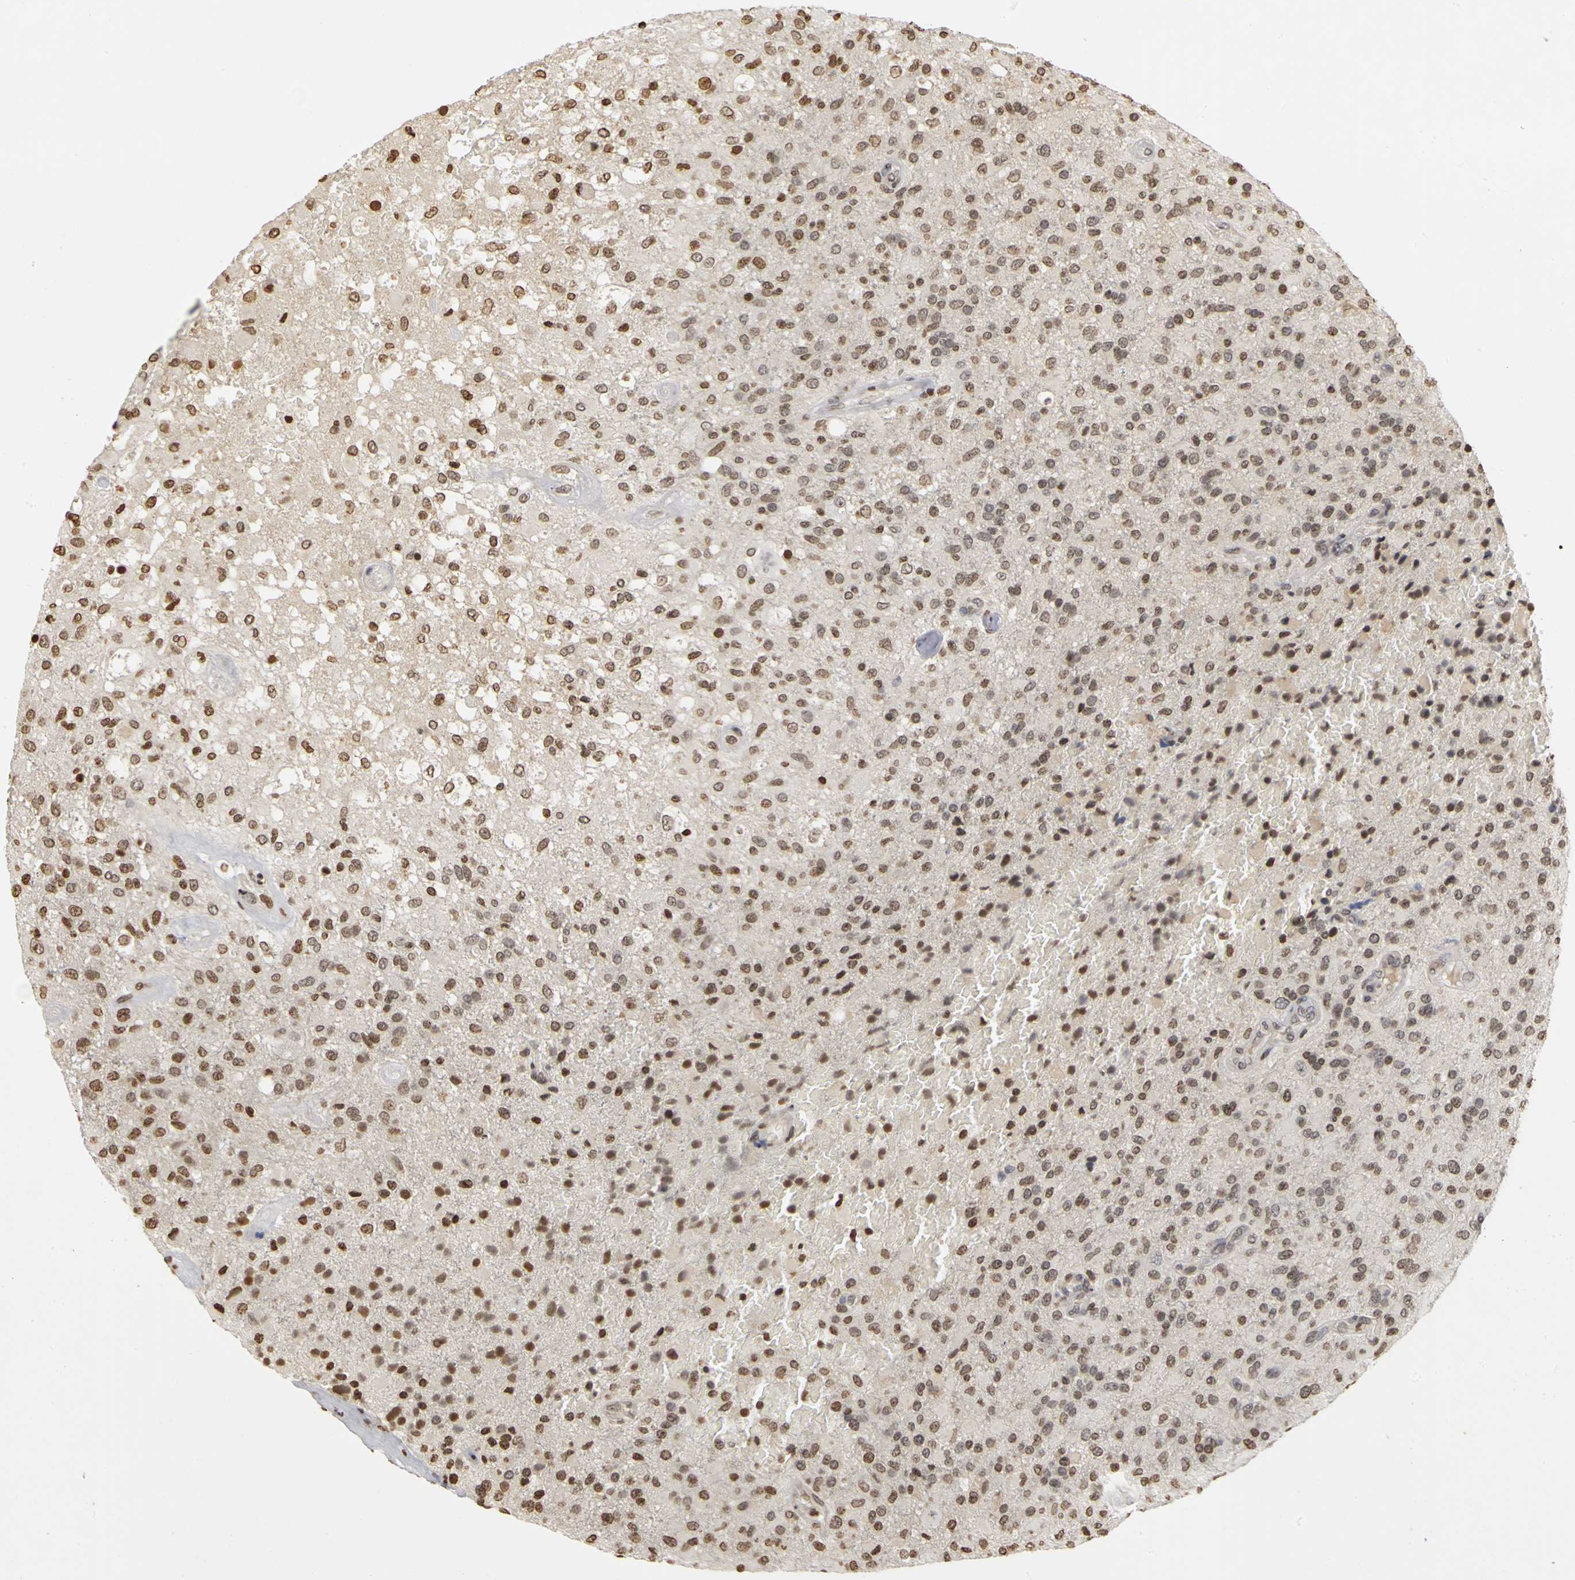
{"staining": {"intensity": "moderate", "quantity": "25%-75%", "location": "nuclear"}, "tissue": "glioma", "cell_type": "Tumor cells", "image_type": "cancer", "snomed": [{"axis": "morphology", "description": "Glioma, malignant, High grade"}, {"axis": "topography", "description": "Brain"}], "caption": "Tumor cells exhibit medium levels of moderate nuclear positivity in about 25%-75% of cells in human malignant glioma (high-grade).", "gene": "ERCC2", "patient": {"sex": "male", "age": 71}}